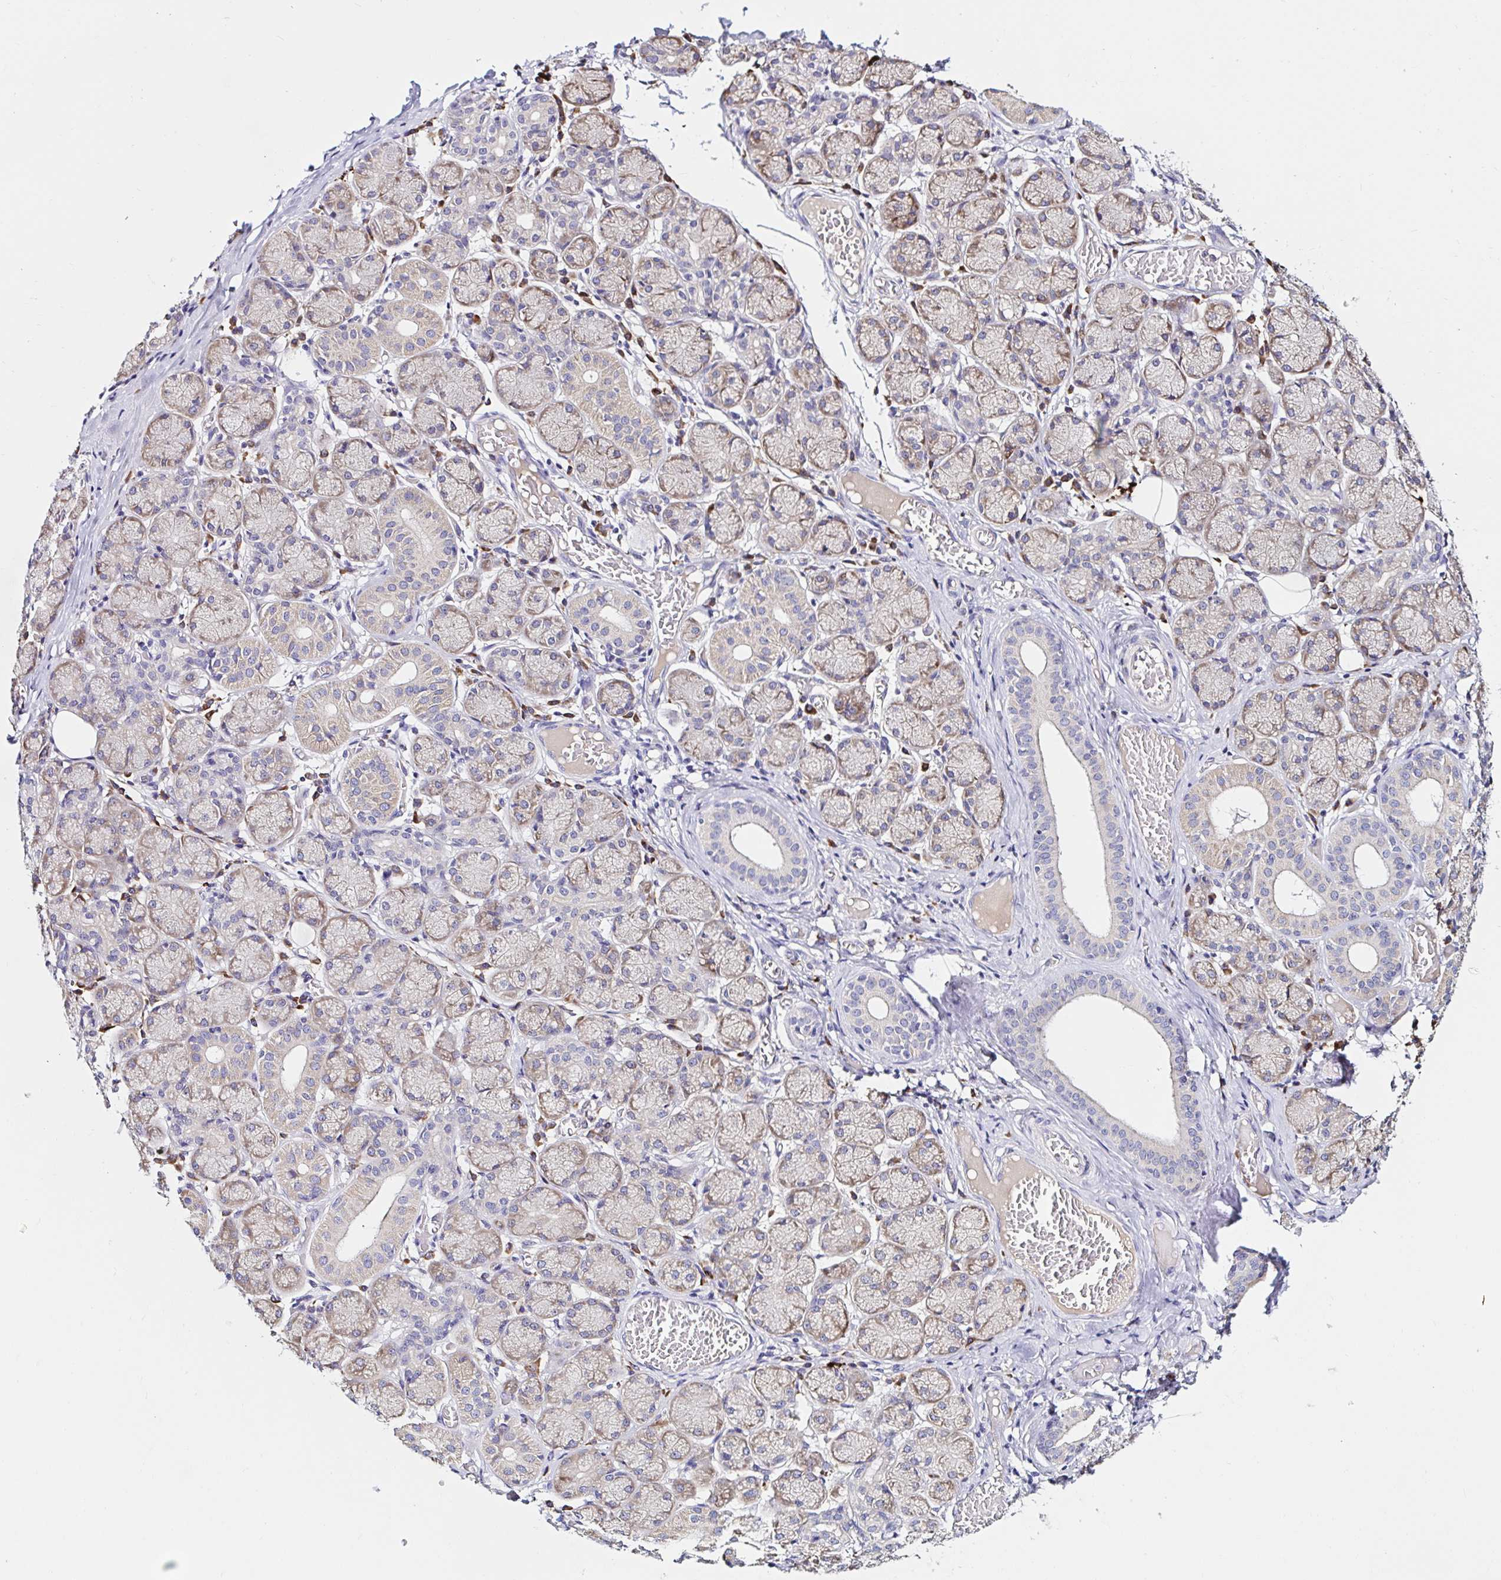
{"staining": {"intensity": "weak", "quantity": "25%-75%", "location": "cytoplasmic/membranous"}, "tissue": "salivary gland", "cell_type": "Glandular cells", "image_type": "normal", "snomed": [{"axis": "morphology", "description": "Normal tissue, NOS"}, {"axis": "topography", "description": "Salivary gland"}], "caption": "Weak cytoplasmic/membranous protein positivity is identified in about 25%-75% of glandular cells in salivary gland.", "gene": "VSIG2", "patient": {"sex": "female", "age": 24}}